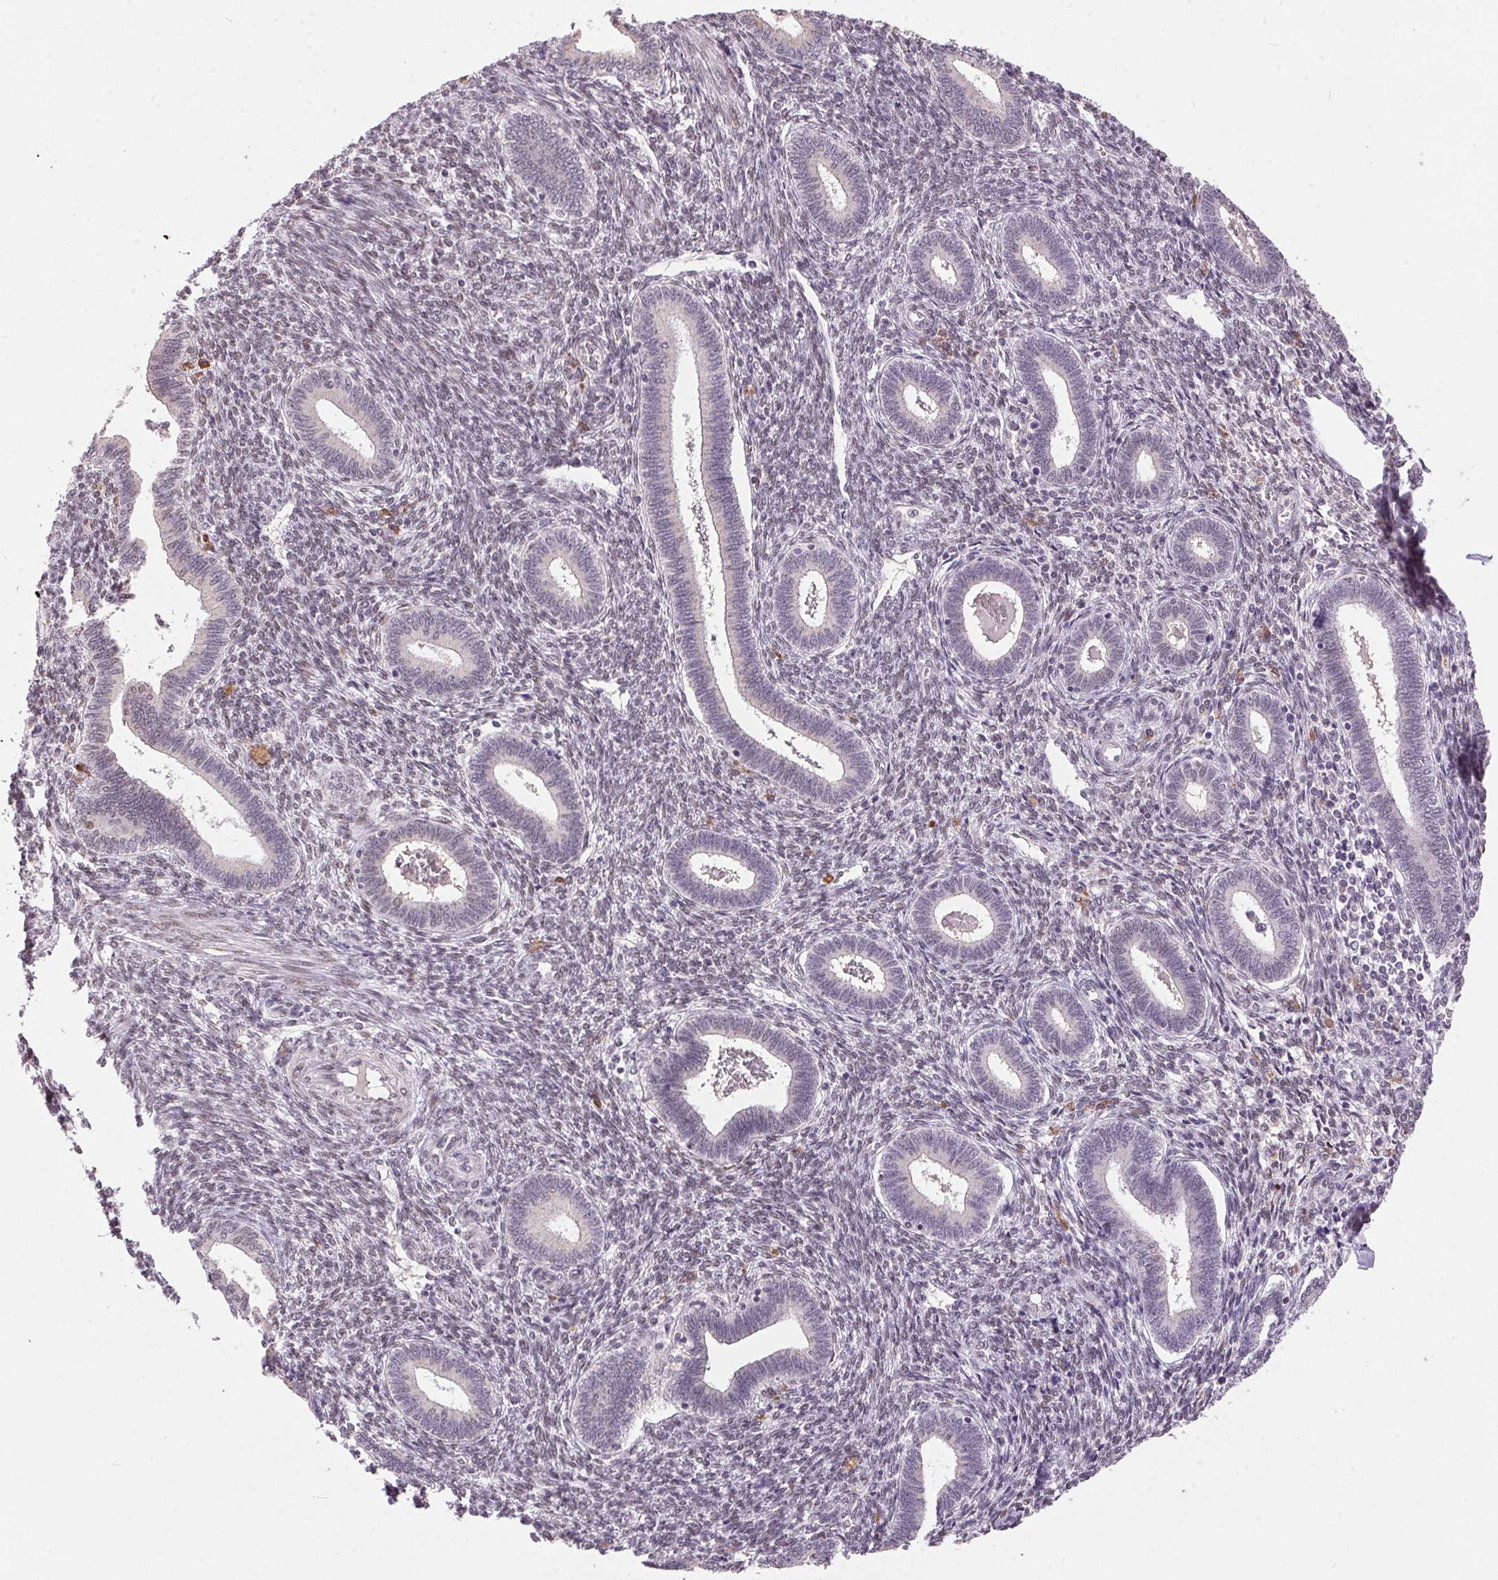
{"staining": {"intensity": "weak", "quantity": "<25%", "location": "nuclear"}, "tissue": "endometrium", "cell_type": "Cells in endometrial stroma", "image_type": "normal", "snomed": [{"axis": "morphology", "description": "Normal tissue, NOS"}, {"axis": "topography", "description": "Endometrium"}], "caption": "Cells in endometrial stroma are negative for protein expression in unremarkable human endometrium. (Stains: DAB IHC with hematoxylin counter stain, Microscopy: brightfield microscopy at high magnification).", "gene": "ZBTB4", "patient": {"sex": "female", "age": 42}}